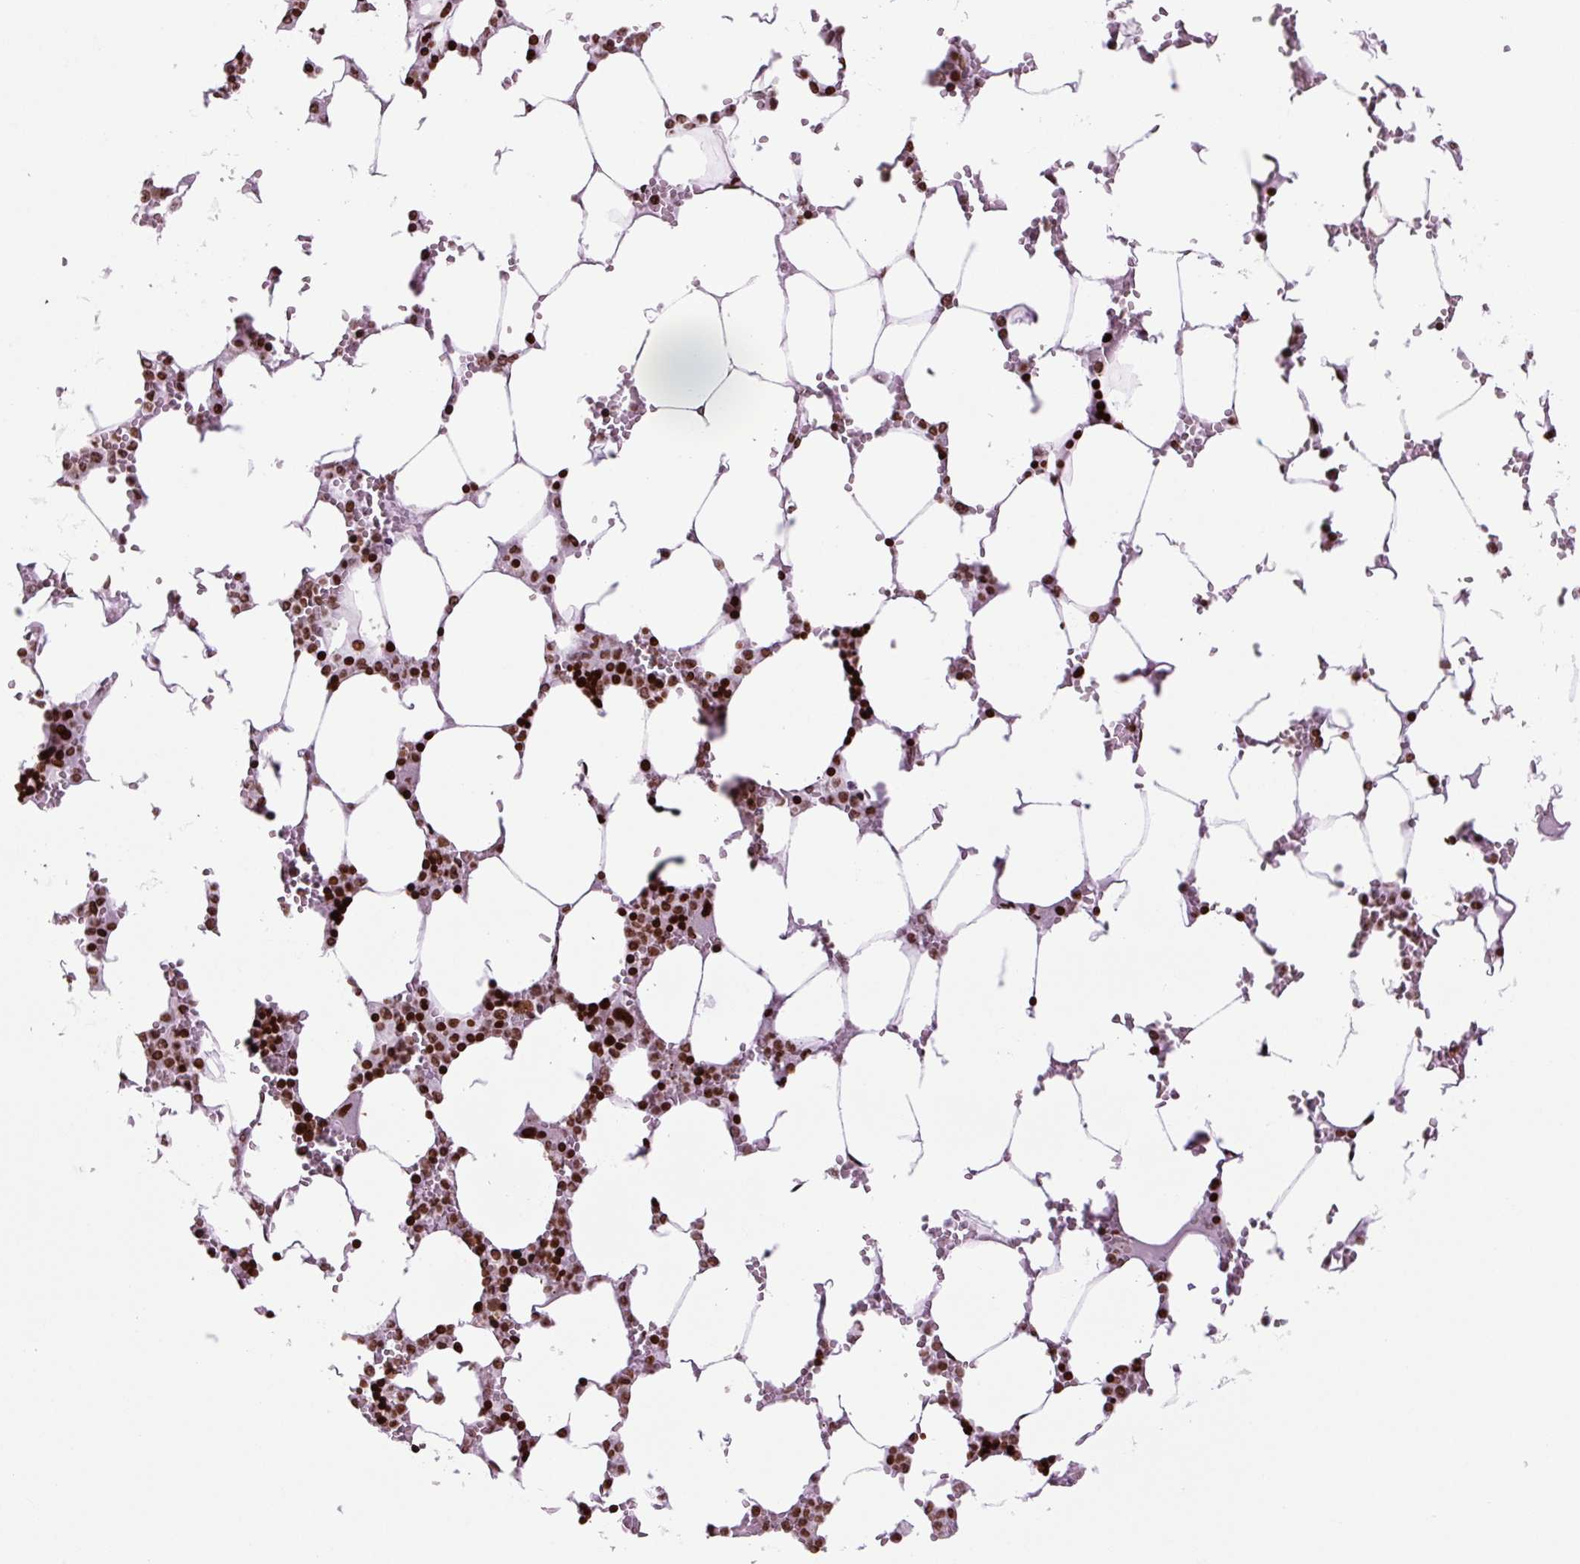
{"staining": {"intensity": "strong", "quantity": ">75%", "location": "nuclear"}, "tissue": "bone marrow", "cell_type": "Hematopoietic cells", "image_type": "normal", "snomed": [{"axis": "morphology", "description": "Normal tissue, NOS"}, {"axis": "topography", "description": "Bone marrow"}], "caption": "The image shows immunohistochemical staining of normal bone marrow. There is strong nuclear expression is present in about >75% of hematopoietic cells. (DAB = brown stain, brightfield microscopy at high magnification).", "gene": "H1", "patient": {"sex": "male", "age": 64}}